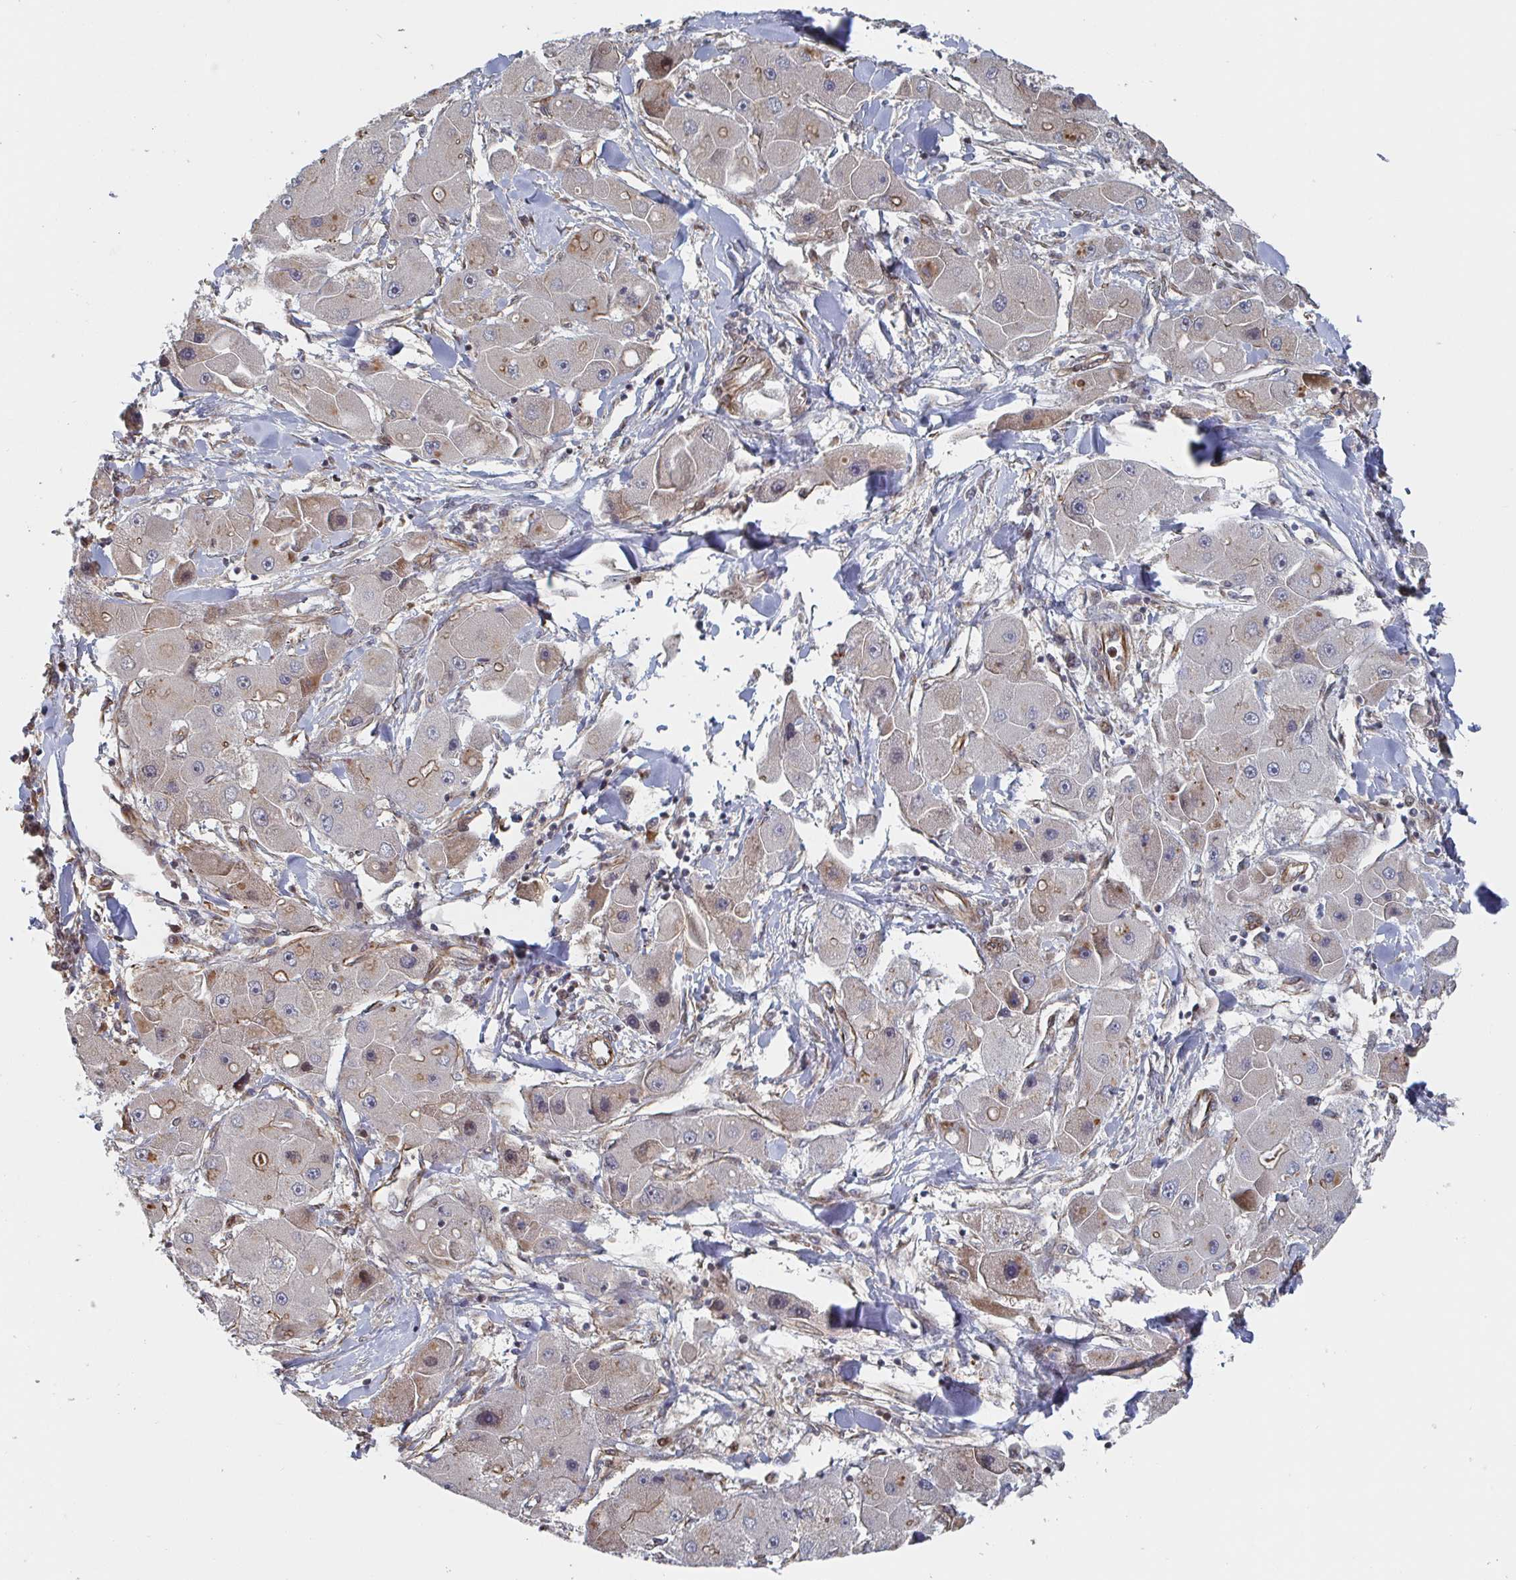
{"staining": {"intensity": "weak", "quantity": "<25%", "location": "cytoplasmic/membranous"}, "tissue": "liver cancer", "cell_type": "Tumor cells", "image_type": "cancer", "snomed": [{"axis": "morphology", "description": "Carcinoma, Hepatocellular, NOS"}, {"axis": "topography", "description": "Liver"}], "caption": "DAB (3,3'-diaminobenzidine) immunohistochemical staining of human hepatocellular carcinoma (liver) shows no significant expression in tumor cells. (Brightfield microscopy of DAB (3,3'-diaminobenzidine) IHC at high magnification).", "gene": "DVL3", "patient": {"sex": "male", "age": 24}}